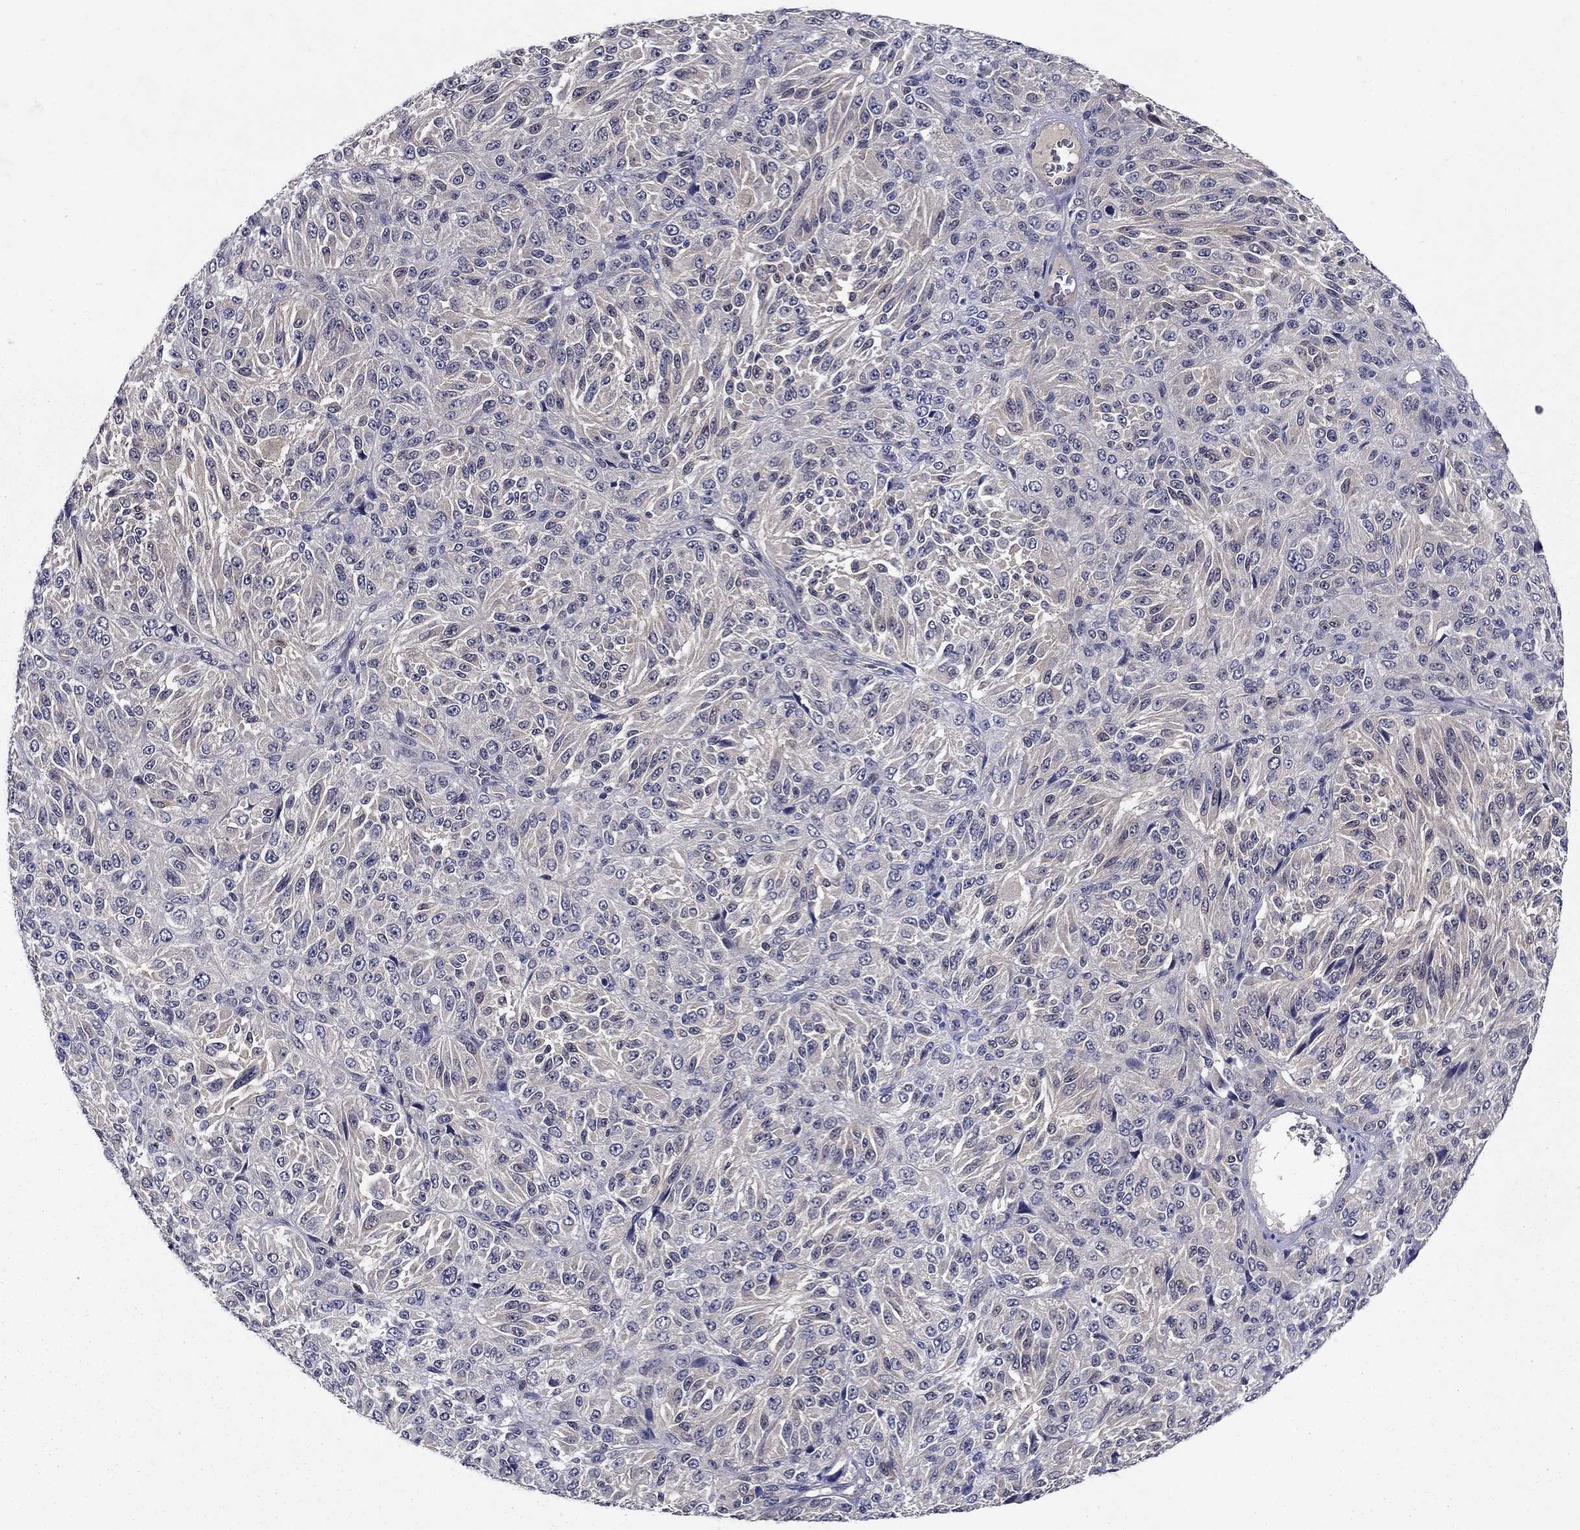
{"staining": {"intensity": "negative", "quantity": "none", "location": "none"}, "tissue": "melanoma", "cell_type": "Tumor cells", "image_type": "cancer", "snomed": [{"axis": "morphology", "description": "Malignant melanoma, Metastatic site"}, {"axis": "topography", "description": "Brain"}], "caption": "An immunohistochemistry (IHC) histopathology image of malignant melanoma (metastatic site) is shown. There is no staining in tumor cells of malignant melanoma (metastatic site). The staining was performed using DAB to visualize the protein expression in brown, while the nuclei were stained in blue with hematoxylin (Magnification: 20x).", "gene": "GLTP", "patient": {"sex": "female", "age": 56}}